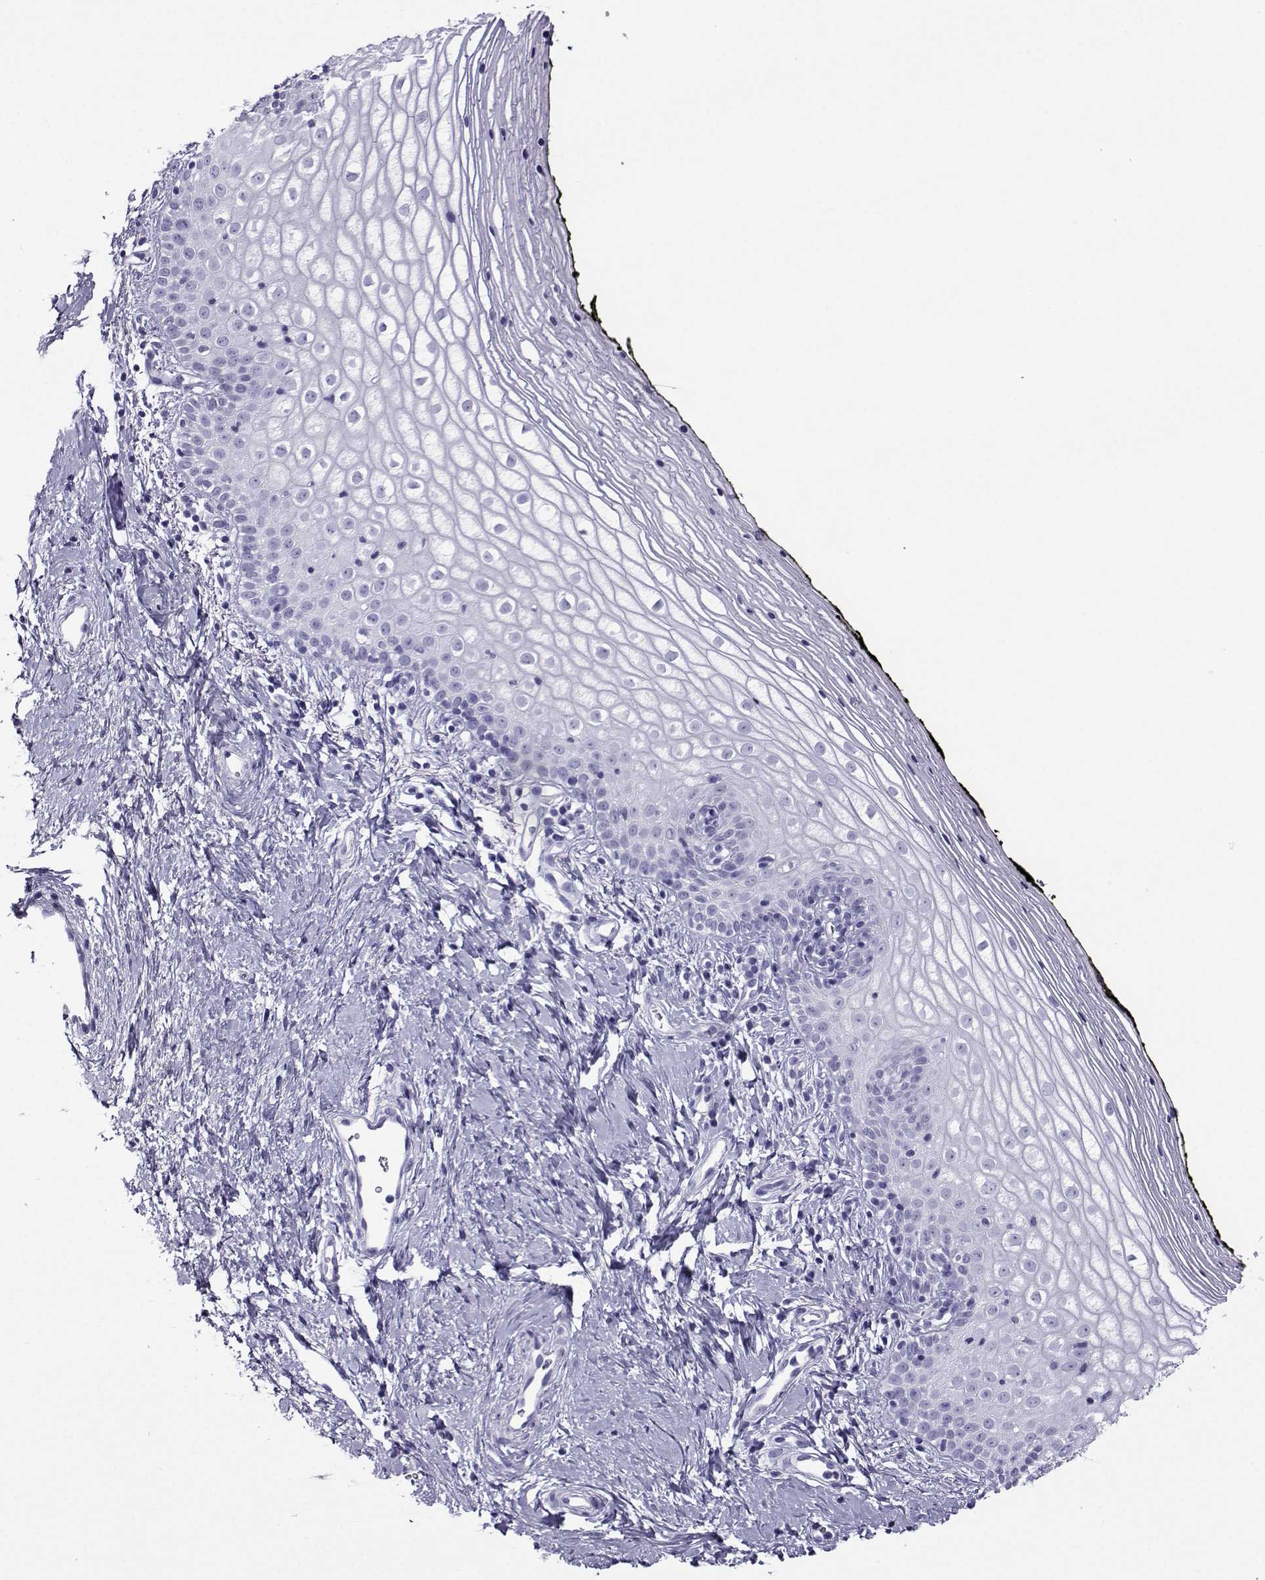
{"staining": {"intensity": "negative", "quantity": "none", "location": "none"}, "tissue": "vagina", "cell_type": "Squamous epithelial cells", "image_type": "normal", "snomed": [{"axis": "morphology", "description": "Normal tissue, NOS"}, {"axis": "topography", "description": "Vagina"}], "caption": "A high-resolution micrograph shows immunohistochemistry (IHC) staining of normal vagina, which displays no significant staining in squamous epithelial cells.", "gene": "CRYBB1", "patient": {"sex": "female", "age": 47}}